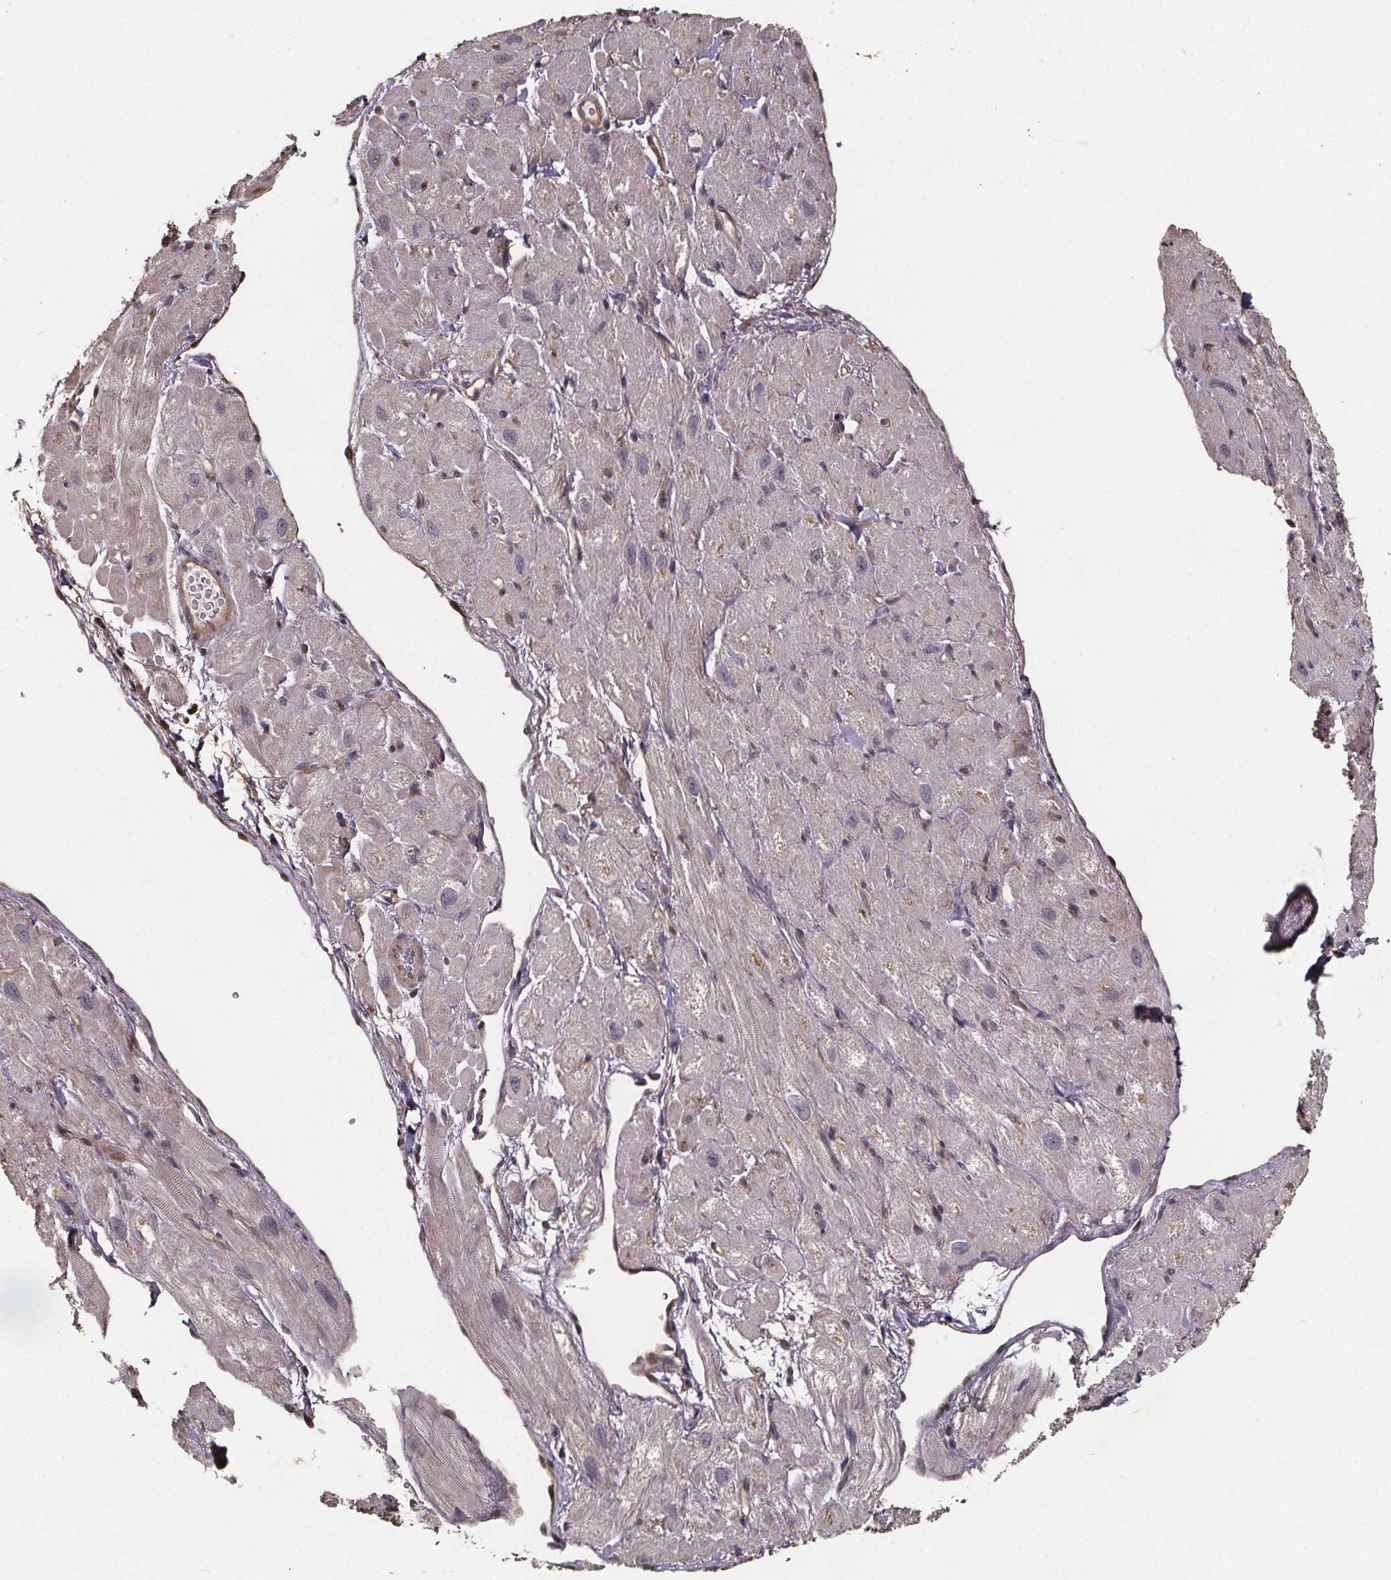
{"staining": {"intensity": "moderate", "quantity": "<25%", "location": "cytoplasmic/membranous"}, "tissue": "heart muscle", "cell_type": "Cardiomyocytes", "image_type": "normal", "snomed": [{"axis": "morphology", "description": "Normal tissue, NOS"}, {"axis": "topography", "description": "Heart"}], "caption": "IHC of benign human heart muscle reveals low levels of moderate cytoplasmic/membranous positivity in approximately <25% of cardiomyocytes. (Brightfield microscopy of DAB IHC at high magnification).", "gene": "ZNF879", "patient": {"sex": "female", "age": 62}}